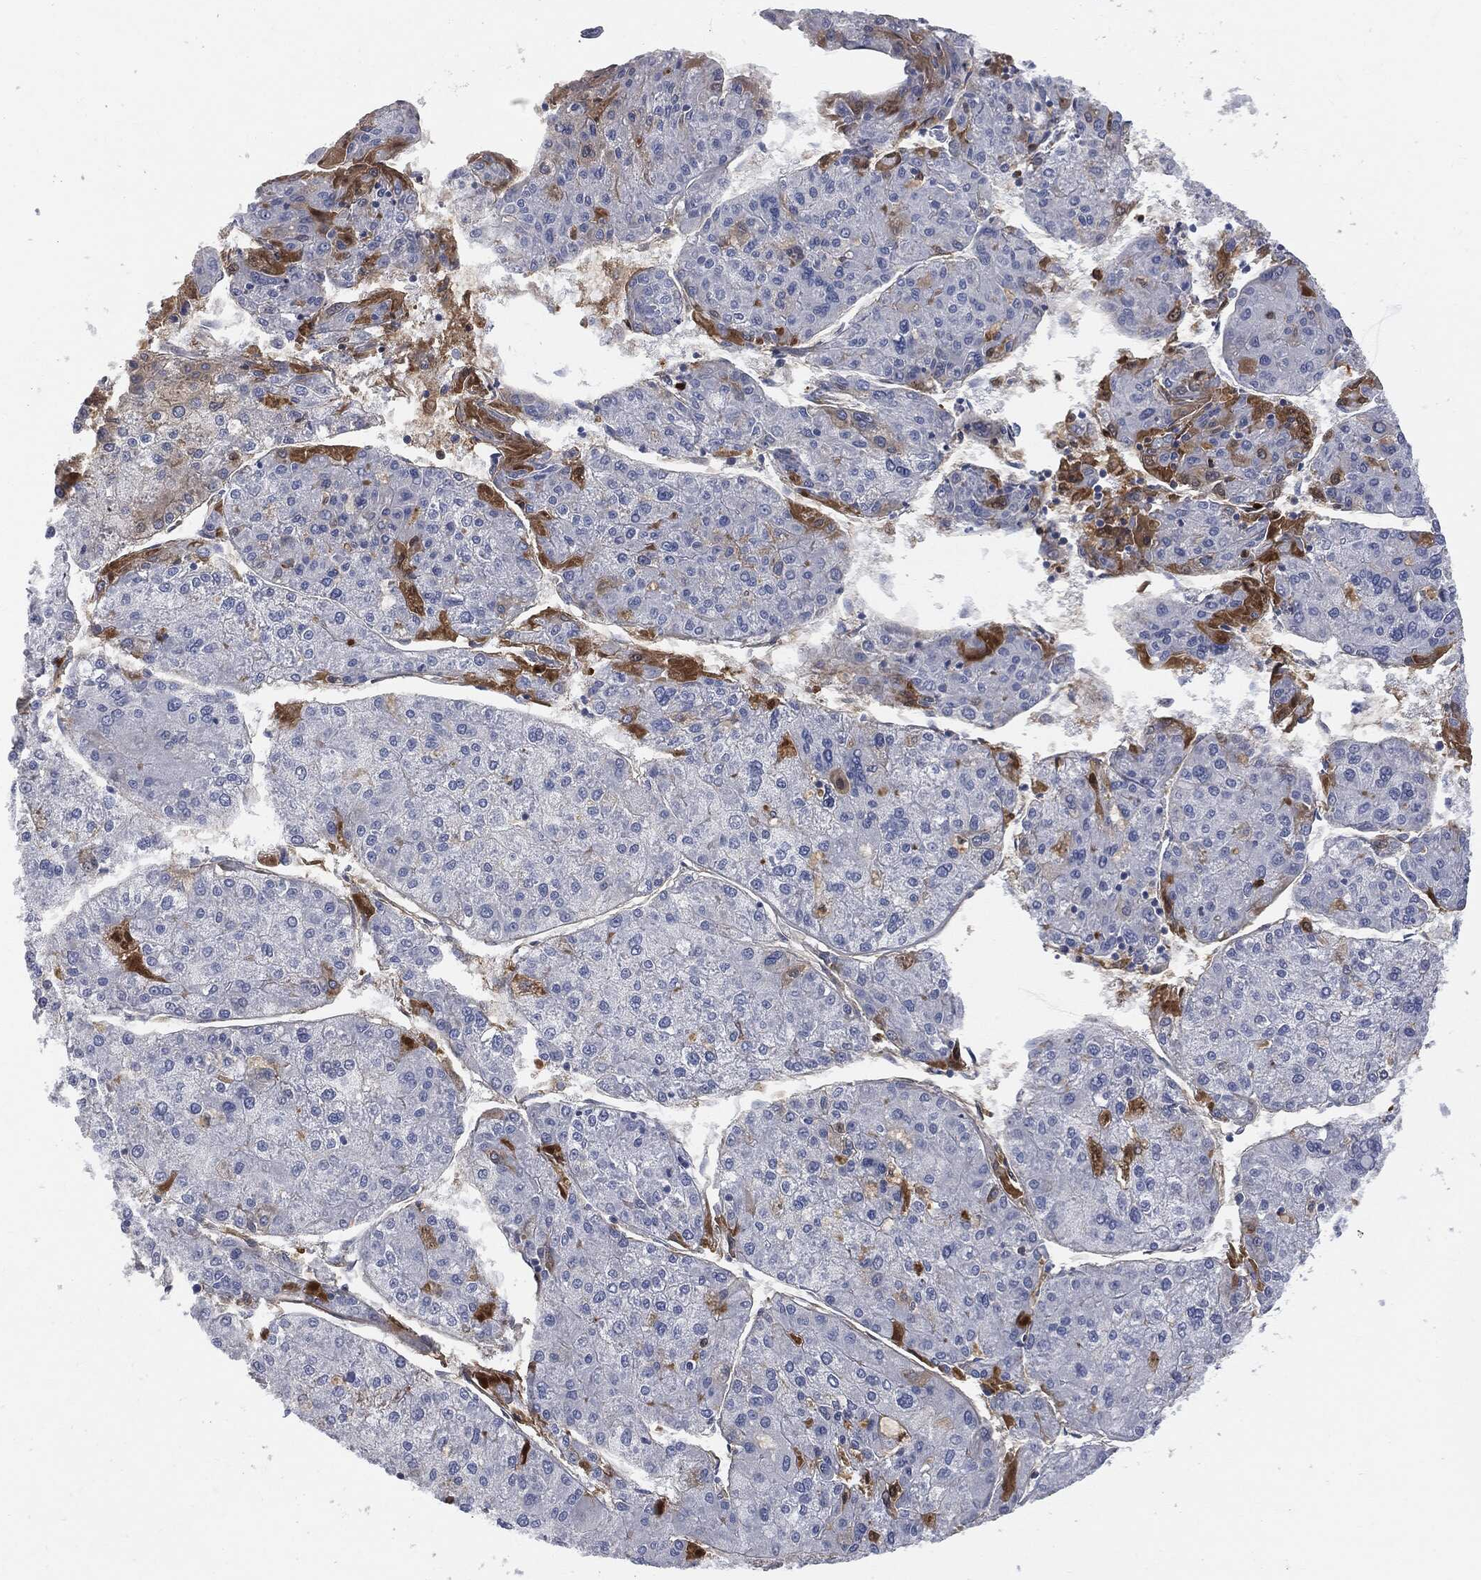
{"staining": {"intensity": "weak", "quantity": "<25%", "location": "cytoplasmic/membranous"}, "tissue": "liver cancer", "cell_type": "Tumor cells", "image_type": "cancer", "snomed": [{"axis": "morphology", "description": "Carcinoma, Hepatocellular, NOS"}, {"axis": "topography", "description": "Liver"}], "caption": "Immunohistochemical staining of liver cancer (hepatocellular carcinoma) demonstrates no significant positivity in tumor cells.", "gene": "BTK", "patient": {"sex": "male", "age": 72}}